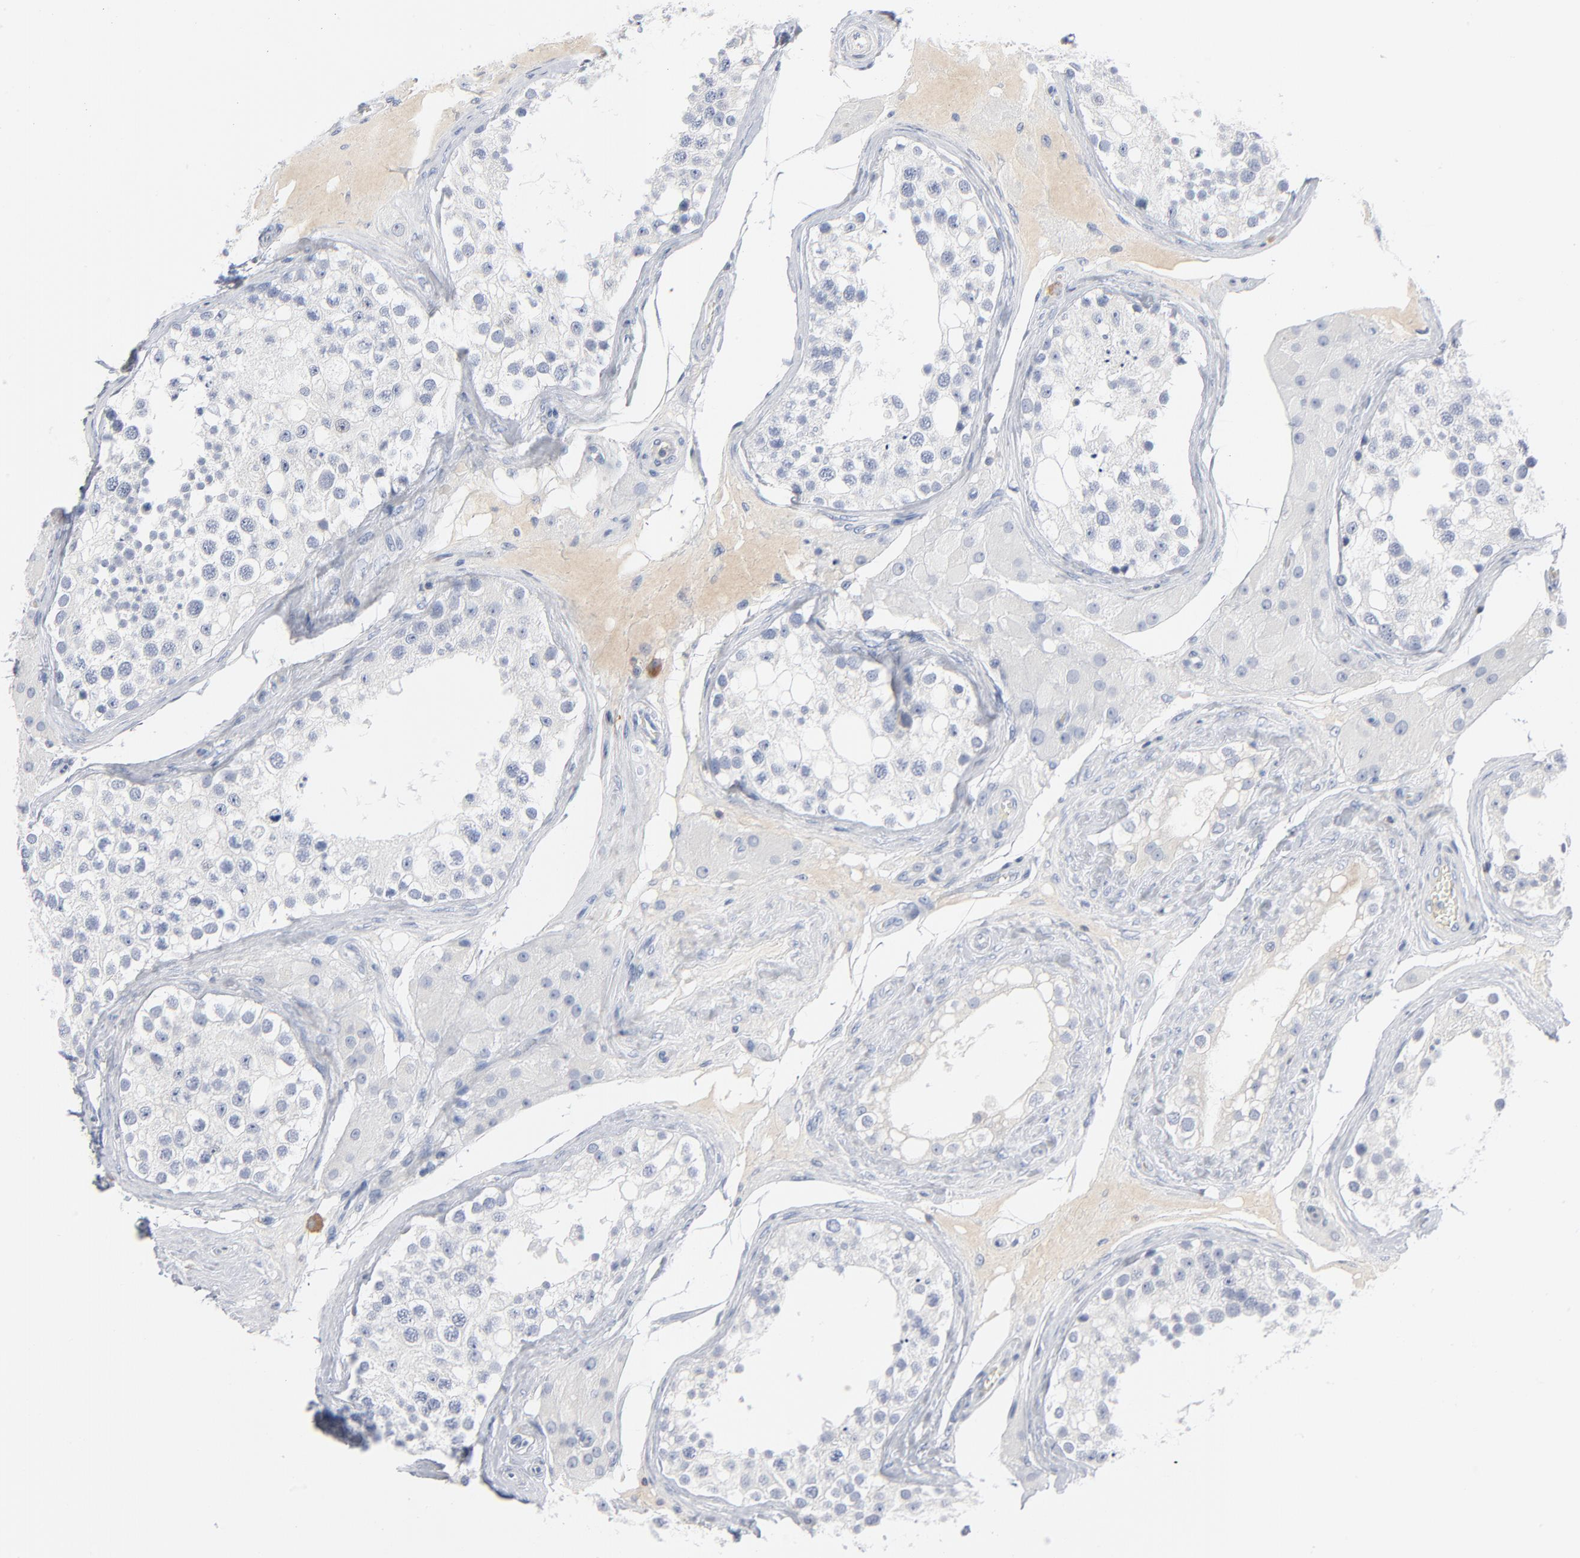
{"staining": {"intensity": "negative", "quantity": "none", "location": "none"}, "tissue": "testis", "cell_type": "Cells in seminiferous ducts", "image_type": "normal", "snomed": [{"axis": "morphology", "description": "Normal tissue, NOS"}, {"axis": "topography", "description": "Testis"}], "caption": "A high-resolution micrograph shows immunohistochemistry (IHC) staining of benign testis, which reveals no significant staining in cells in seminiferous ducts.", "gene": "PTK2B", "patient": {"sex": "male", "age": 68}}